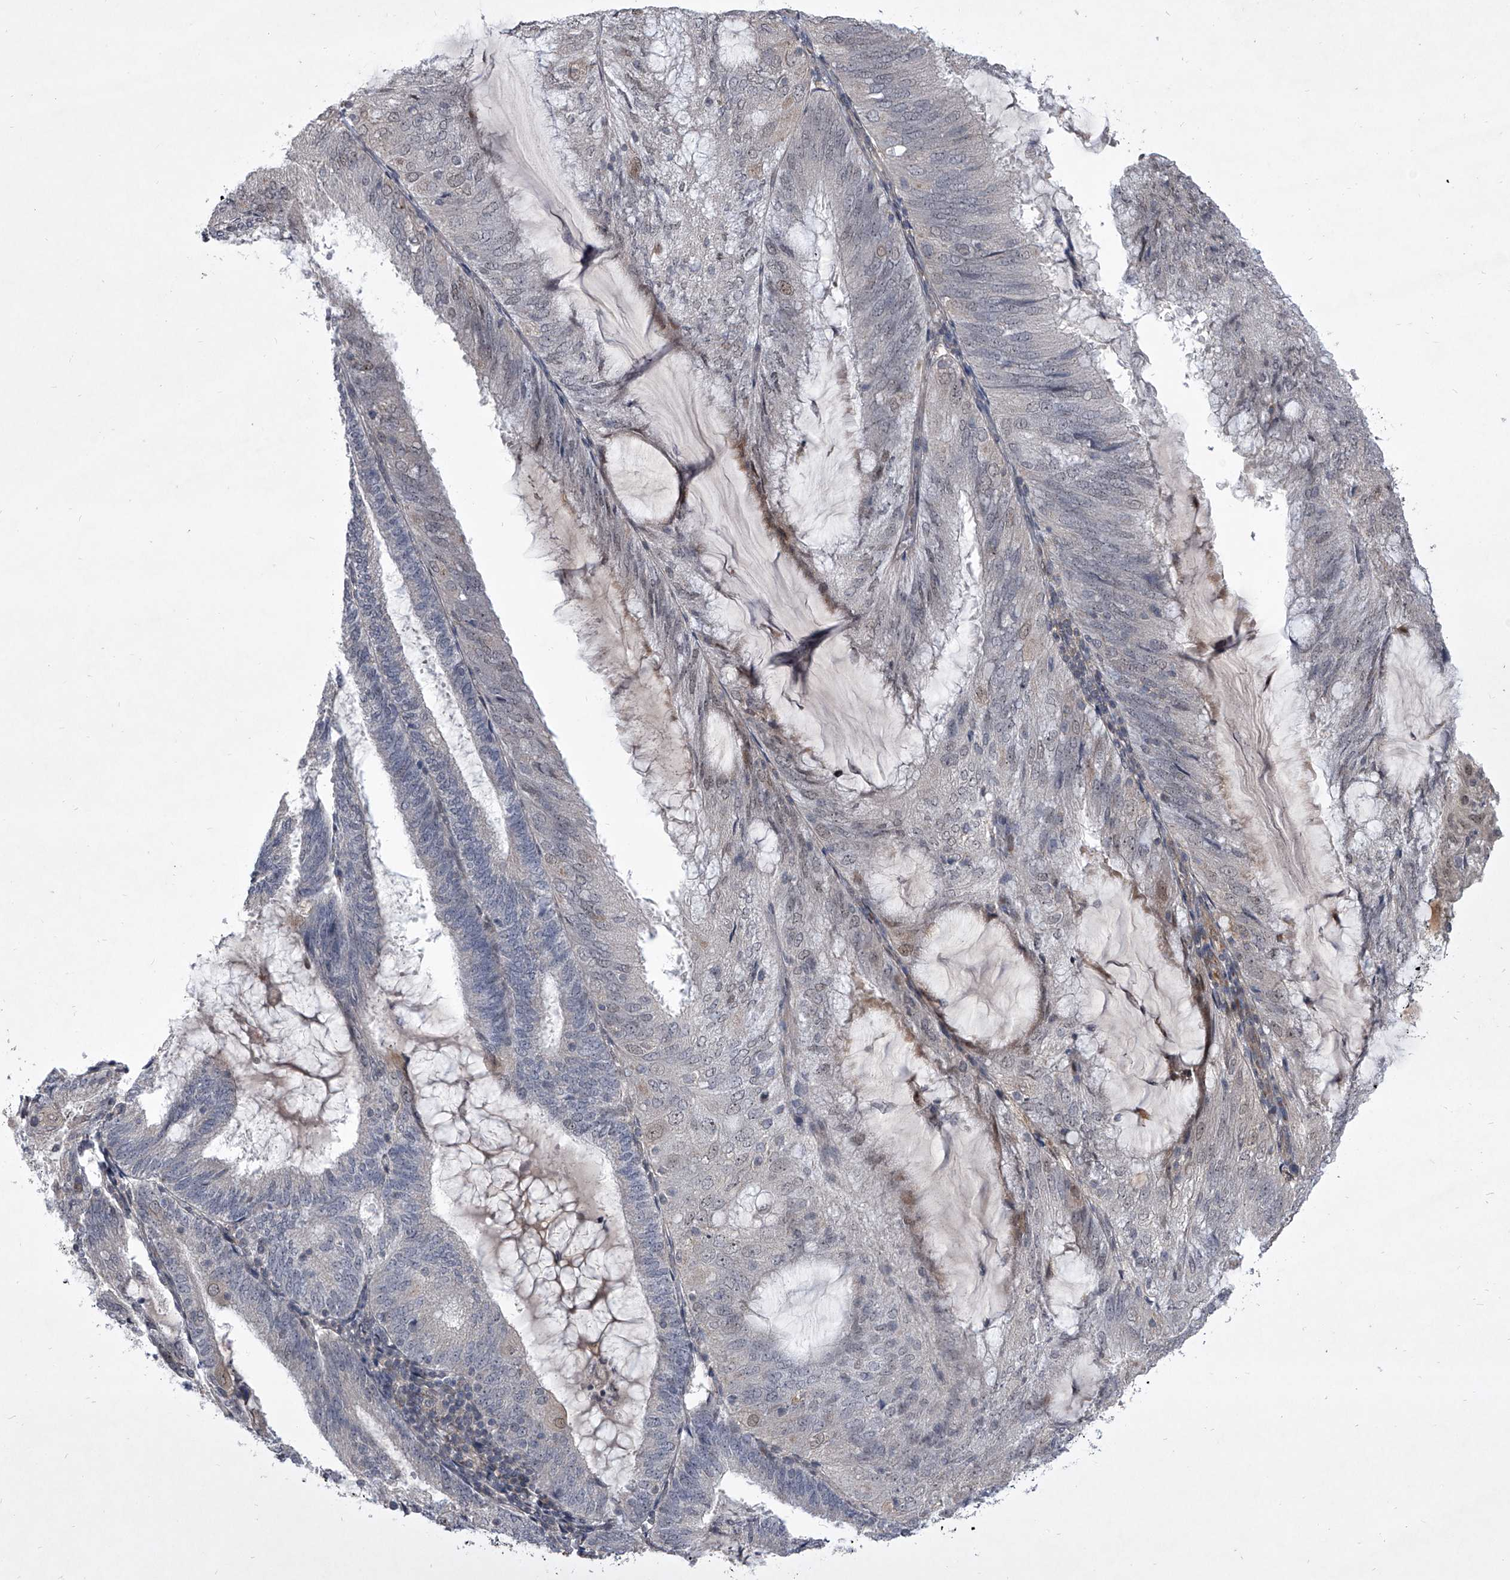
{"staining": {"intensity": "negative", "quantity": "none", "location": "none"}, "tissue": "endometrial cancer", "cell_type": "Tumor cells", "image_type": "cancer", "snomed": [{"axis": "morphology", "description": "Adenocarcinoma, NOS"}, {"axis": "topography", "description": "Endometrium"}], "caption": "Tumor cells show no significant expression in endometrial cancer.", "gene": "HEATR6", "patient": {"sex": "female", "age": 81}}